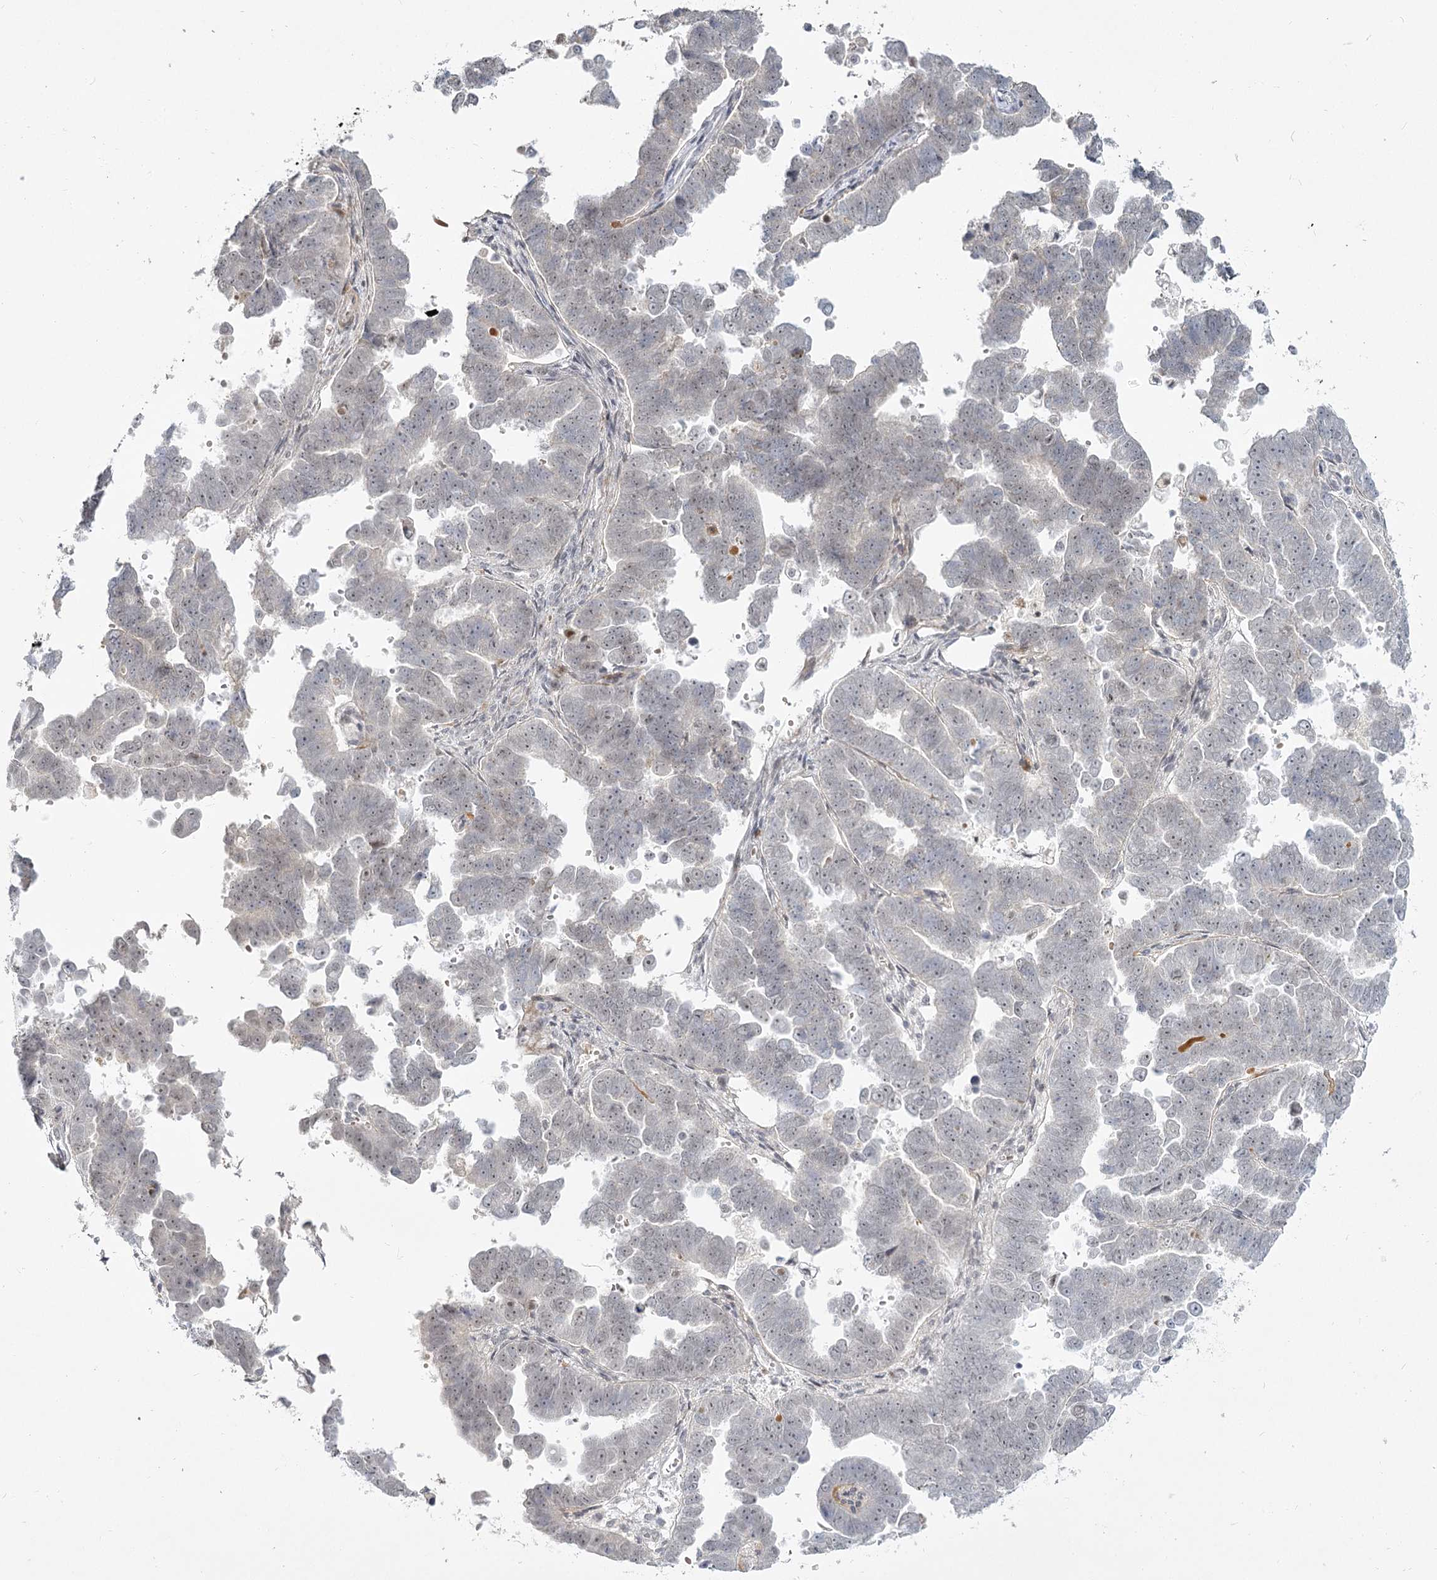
{"staining": {"intensity": "negative", "quantity": "none", "location": "none"}, "tissue": "endometrial cancer", "cell_type": "Tumor cells", "image_type": "cancer", "snomed": [{"axis": "morphology", "description": "Adenocarcinoma, NOS"}, {"axis": "topography", "description": "Endometrium"}], "caption": "Immunohistochemistry histopathology image of neoplastic tissue: human adenocarcinoma (endometrial) stained with DAB (3,3'-diaminobenzidine) reveals no significant protein positivity in tumor cells. (DAB immunohistochemistry (IHC) visualized using brightfield microscopy, high magnification).", "gene": "EXOSC7", "patient": {"sex": "female", "age": 75}}